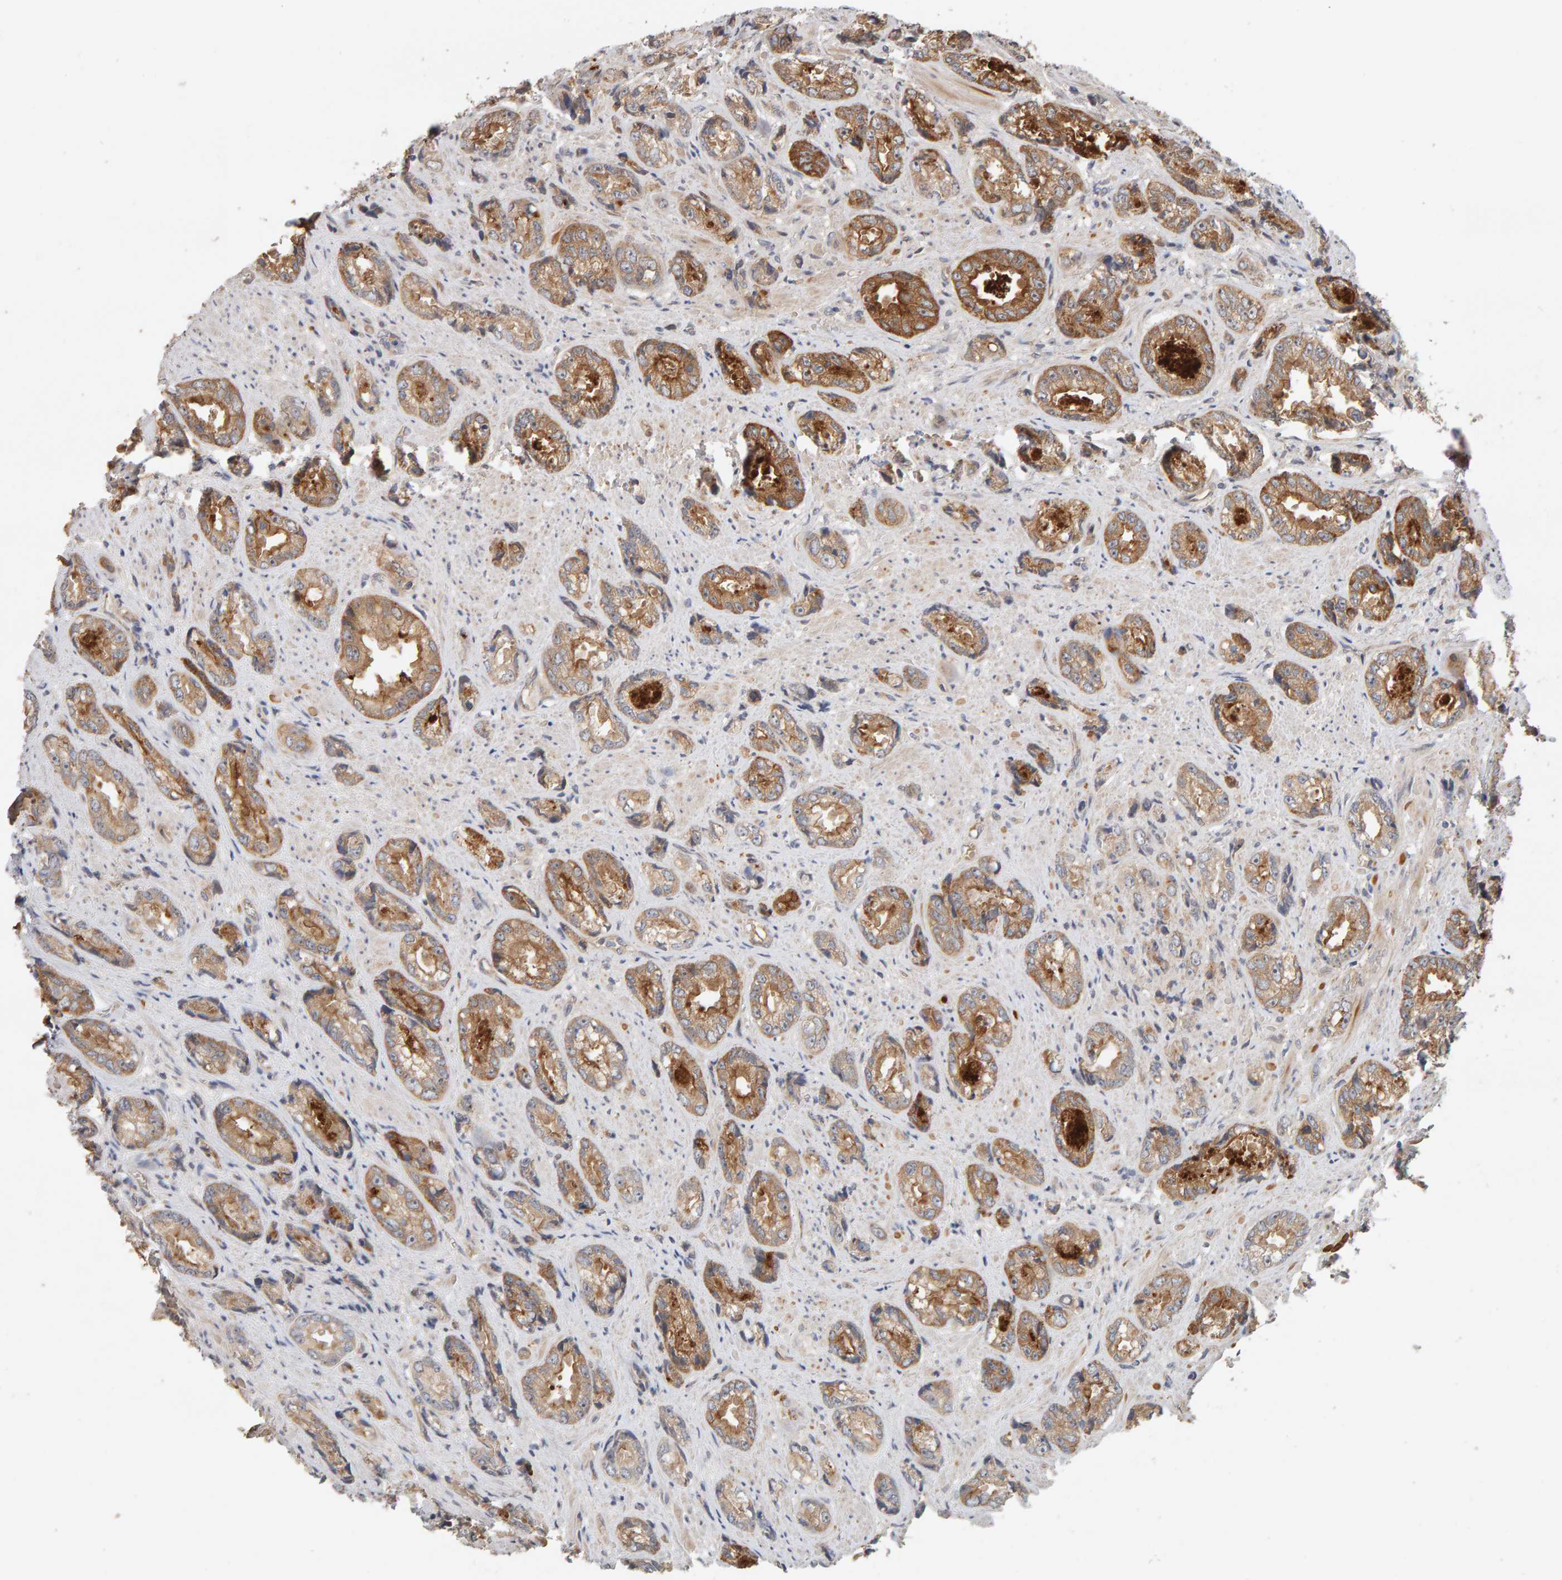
{"staining": {"intensity": "strong", "quantity": "25%-75%", "location": "cytoplasmic/membranous,nuclear"}, "tissue": "prostate cancer", "cell_type": "Tumor cells", "image_type": "cancer", "snomed": [{"axis": "morphology", "description": "Adenocarcinoma, High grade"}, {"axis": "topography", "description": "Prostate"}], "caption": "Immunohistochemistry (IHC) image of human high-grade adenocarcinoma (prostate) stained for a protein (brown), which reveals high levels of strong cytoplasmic/membranous and nuclear staining in approximately 25%-75% of tumor cells.", "gene": "PPP1R16A", "patient": {"sex": "male", "age": 61}}